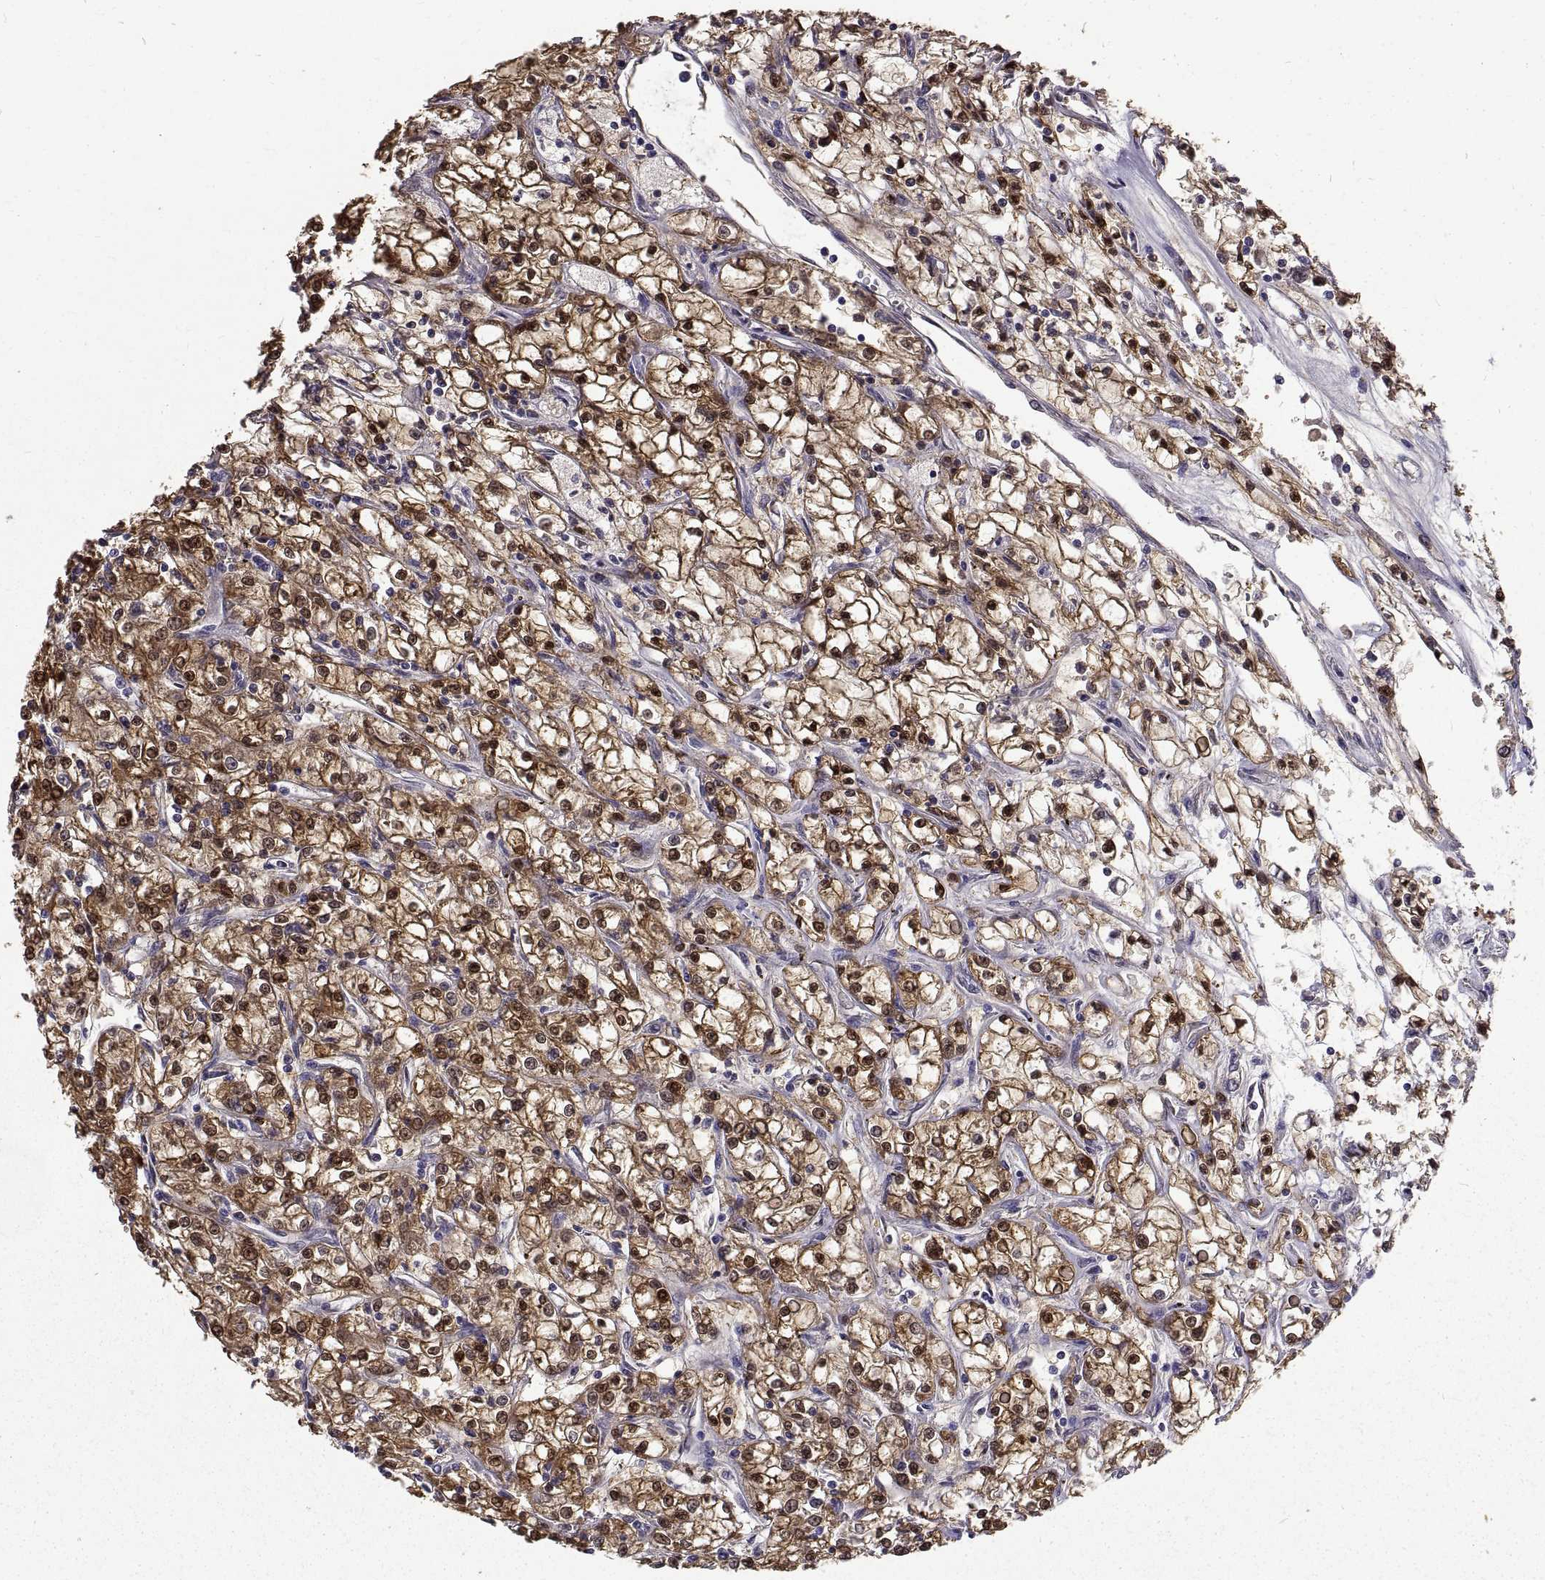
{"staining": {"intensity": "moderate", "quantity": ">75%", "location": "cytoplasmic/membranous,nuclear"}, "tissue": "renal cancer", "cell_type": "Tumor cells", "image_type": "cancer", "snomed": [{"axis": "morphology", "description": "Adenocarcinoma, NOS"}, {"axis": "topography", "description": "Kidney"}], "caption": "Brown immunohistochemical staining in human adenocarcinoma (renal) demonstrates moderate cytoplasmic/membranous and nuclear staining in approximately >75% of tumor cells. The staining was performed using DAB to visualize the protein expression in brown, while the nuclei were stained in blue with hematoxylin (Magnification: 20x).", "gene": "PEA15", "patient": {"sex": "female", "age": 59}}